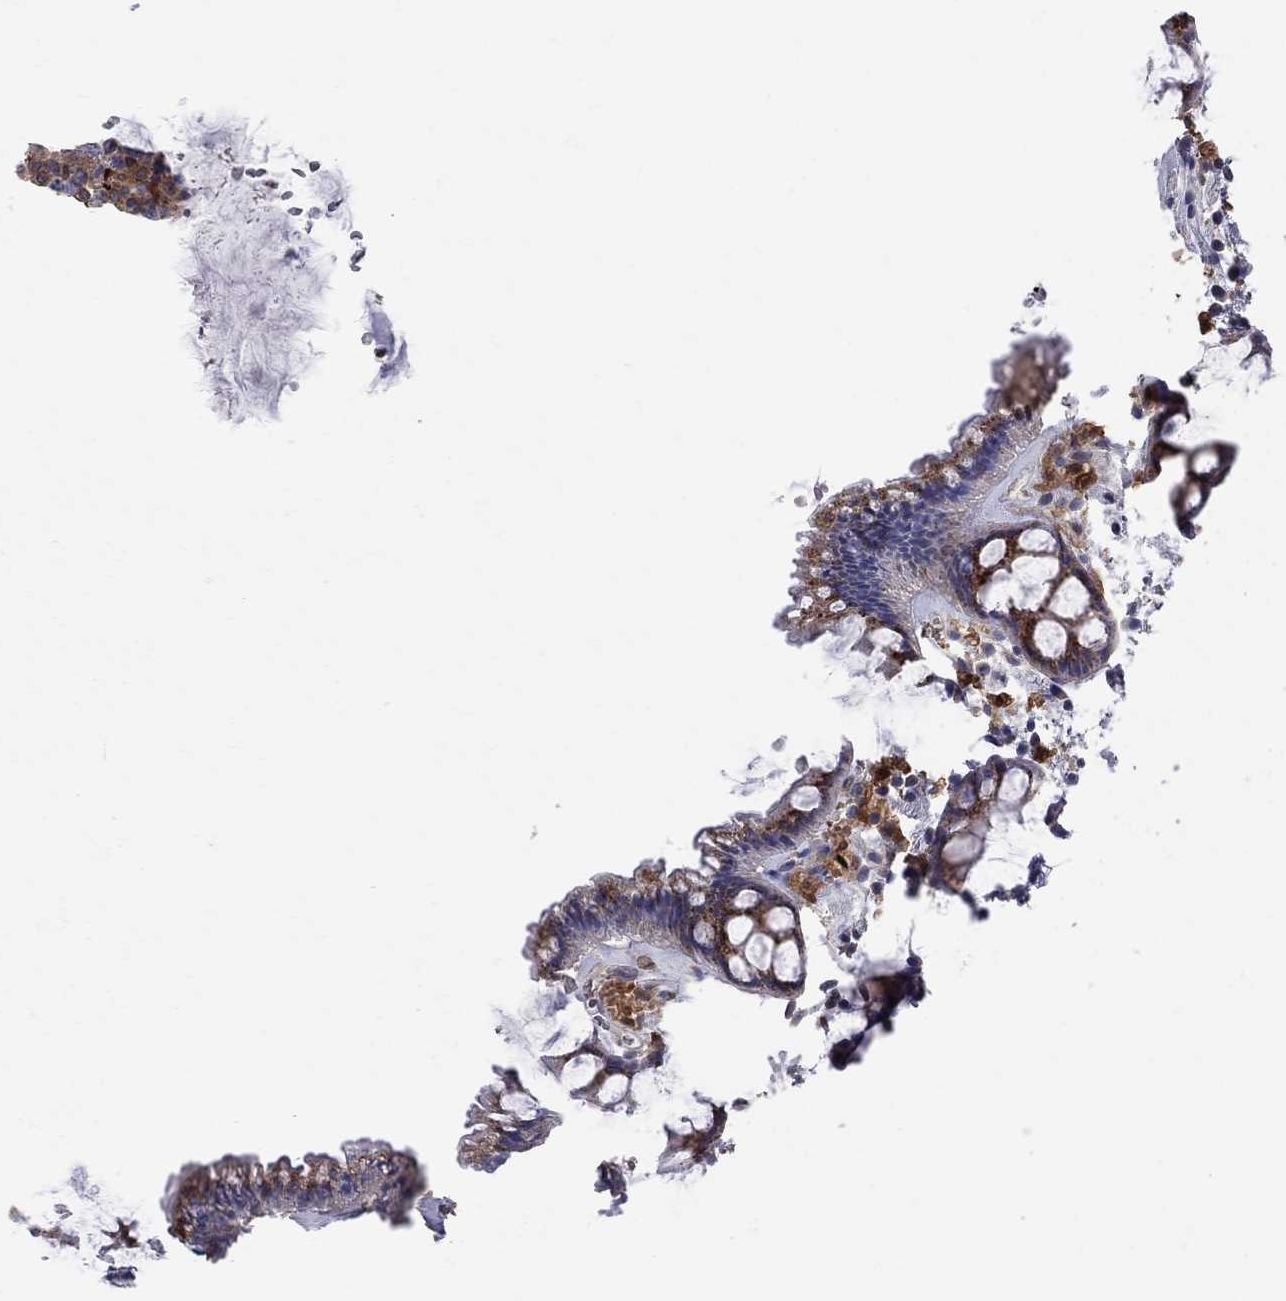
{"staining": {"intensity": "moderate", "quantity": "25%-75%", "location": "cytoplasmic/membranous"}, "tissue": "rectum", "cell_type": "Glandular cells", "image_type": "normal", "snomed": [{"axis": "morphology", "description": "Normal tissue, NOS"}, {"axis": "topography", "description": "Rectum"}], "caption": "Immunohistochemical staining of normal rectum exhibits moderate cytoplasmic/membranous protein staining in approximately 25%-75% of glandular cells.", "gene": "MTHFR", "patient": {"sex": "female", "age": 62}}